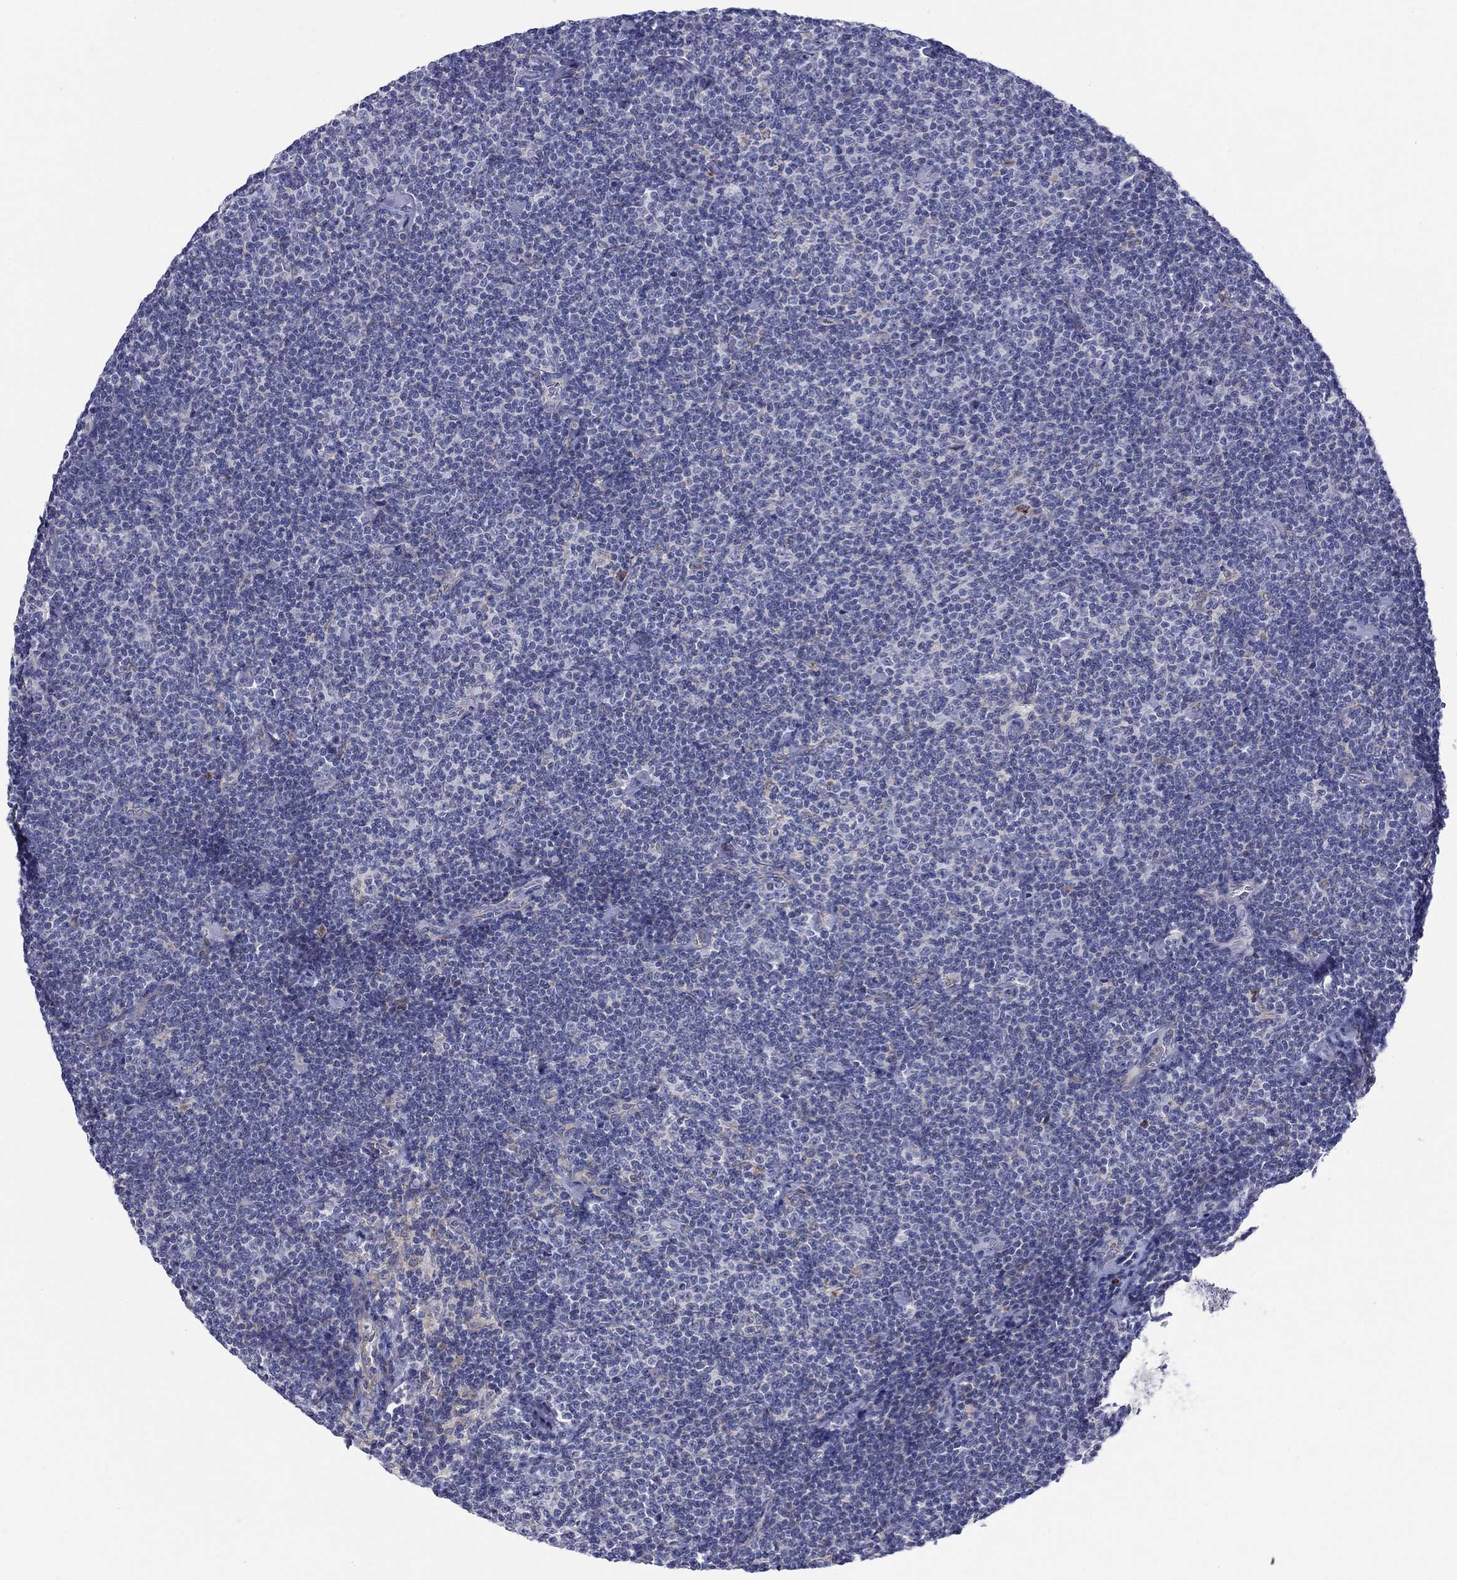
{"staining": {"intensity": "negative", "quantity": "none", "location": "none"}, "tissue": "lymphoma", "cell_type": "Tumor cells", "image_type": "cancer", "snomed": [{"axis": "morphology", "description": "Malignant lymphoma, non-Hodgkin's type, Low grade"}, {"axis": "topography", "description": "Lymph node"}], "caption": "This is a histopathology image of IHC staining of malignant lymphoma, non-Hodgkin's type (low-grade), which shows no expression in tumor cells. The staining is performed using DAB brown chromogen with nuclei counter-stained in using hematoxylin.", "gene": "QRFPR", "patient": {"sex": "male", "age": 81}}